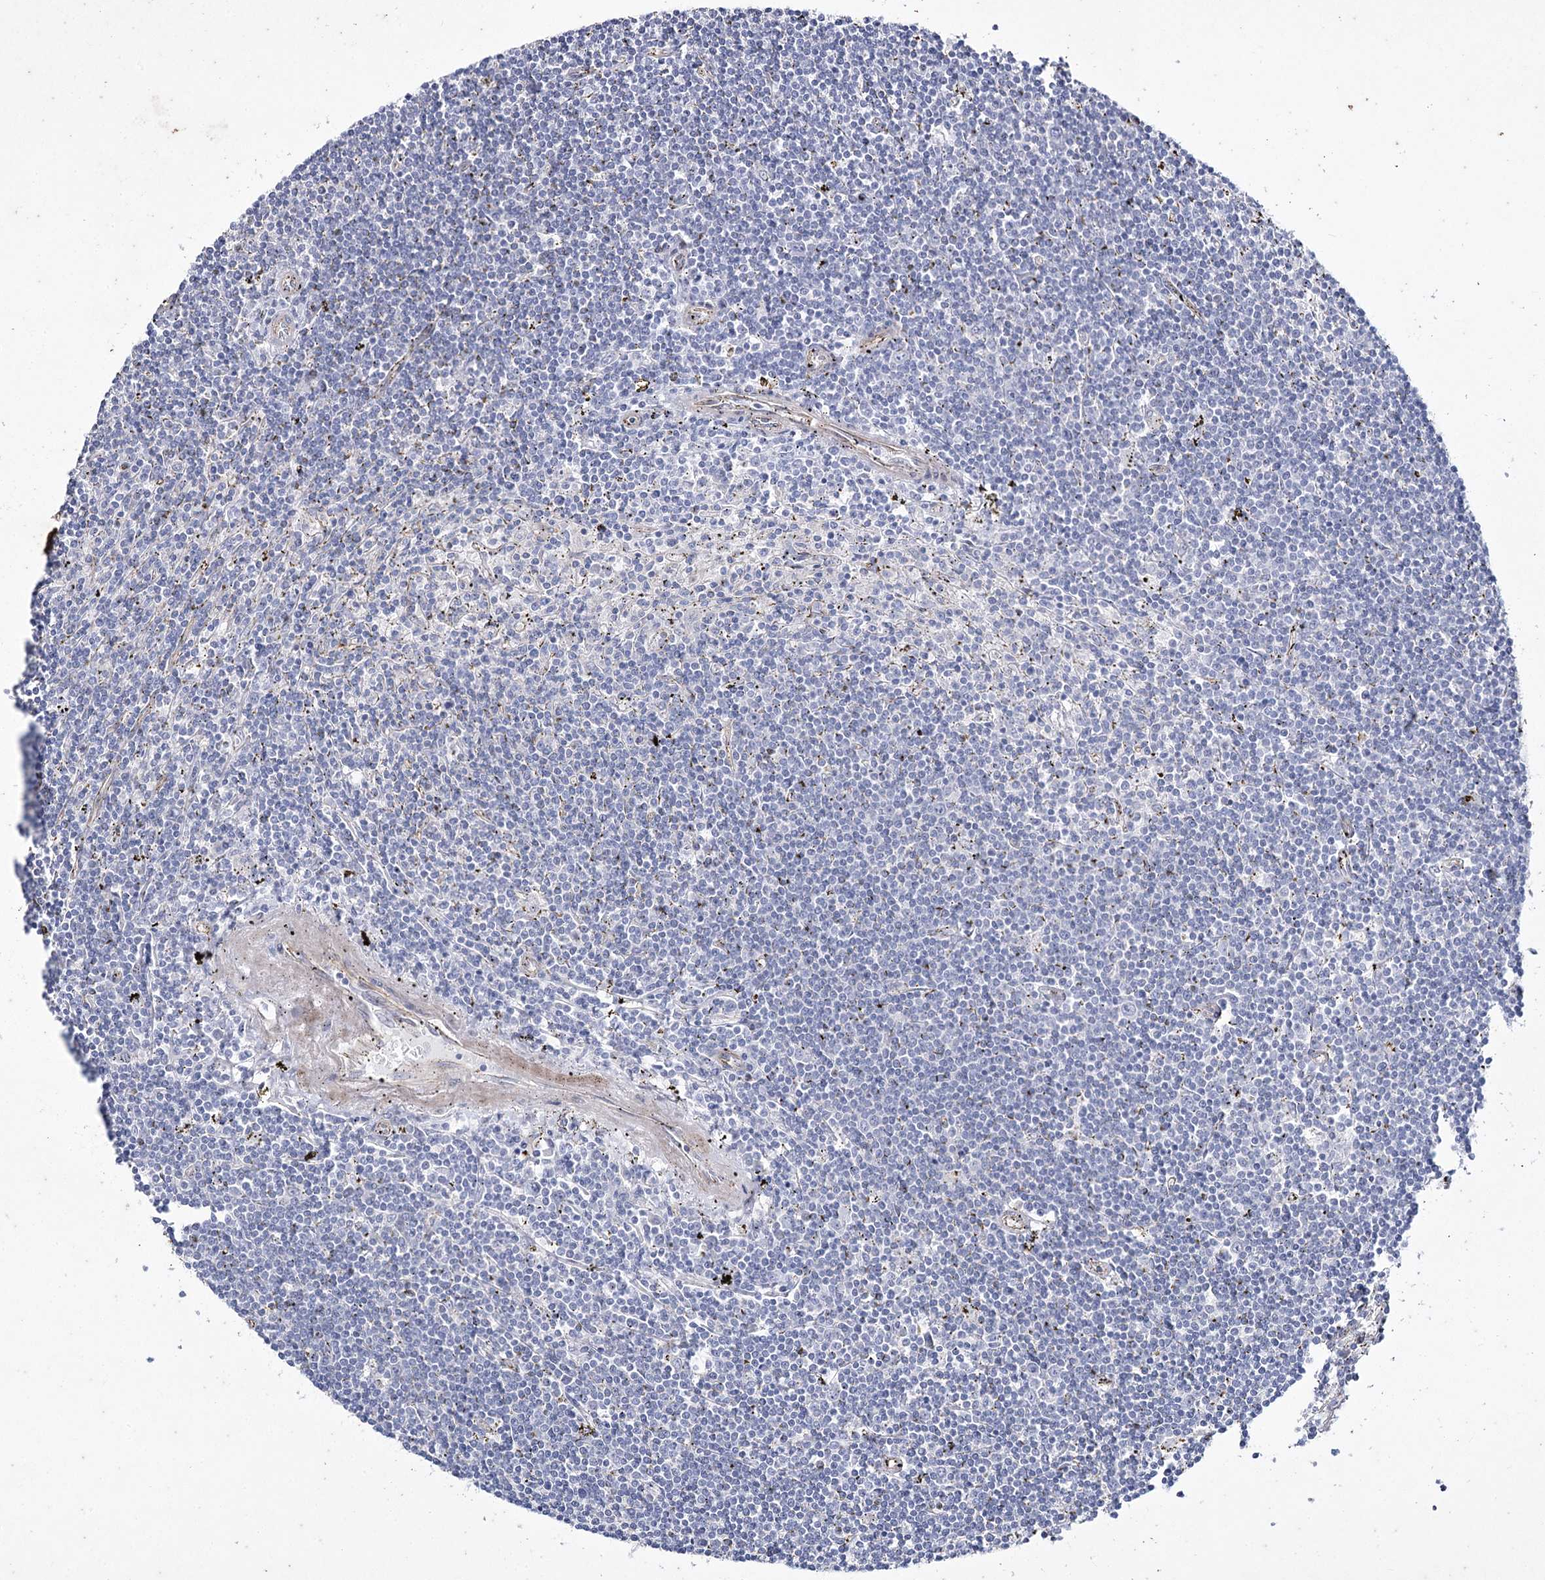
{"staining": {"intensity": "negative", "quantity": "none", "location": "none"}, "tissue": "lymphoma", "cell_type": "Tumor cells", "image_type": "cancer", "snomed": [{"axis": "morphology", "description": "Malignant lymphoma, non-Hodgkin's type, Low grade"}, {"axis": "topography", "description": "Spleen"}], "caption": "The photomicrograph exhibits no staining of tumor cells in malignant lymphoma, non-Hodgkin's type (low-grade).", "gene": "LDLRAD3", "patient": {"sex": "male", "age": 76}}